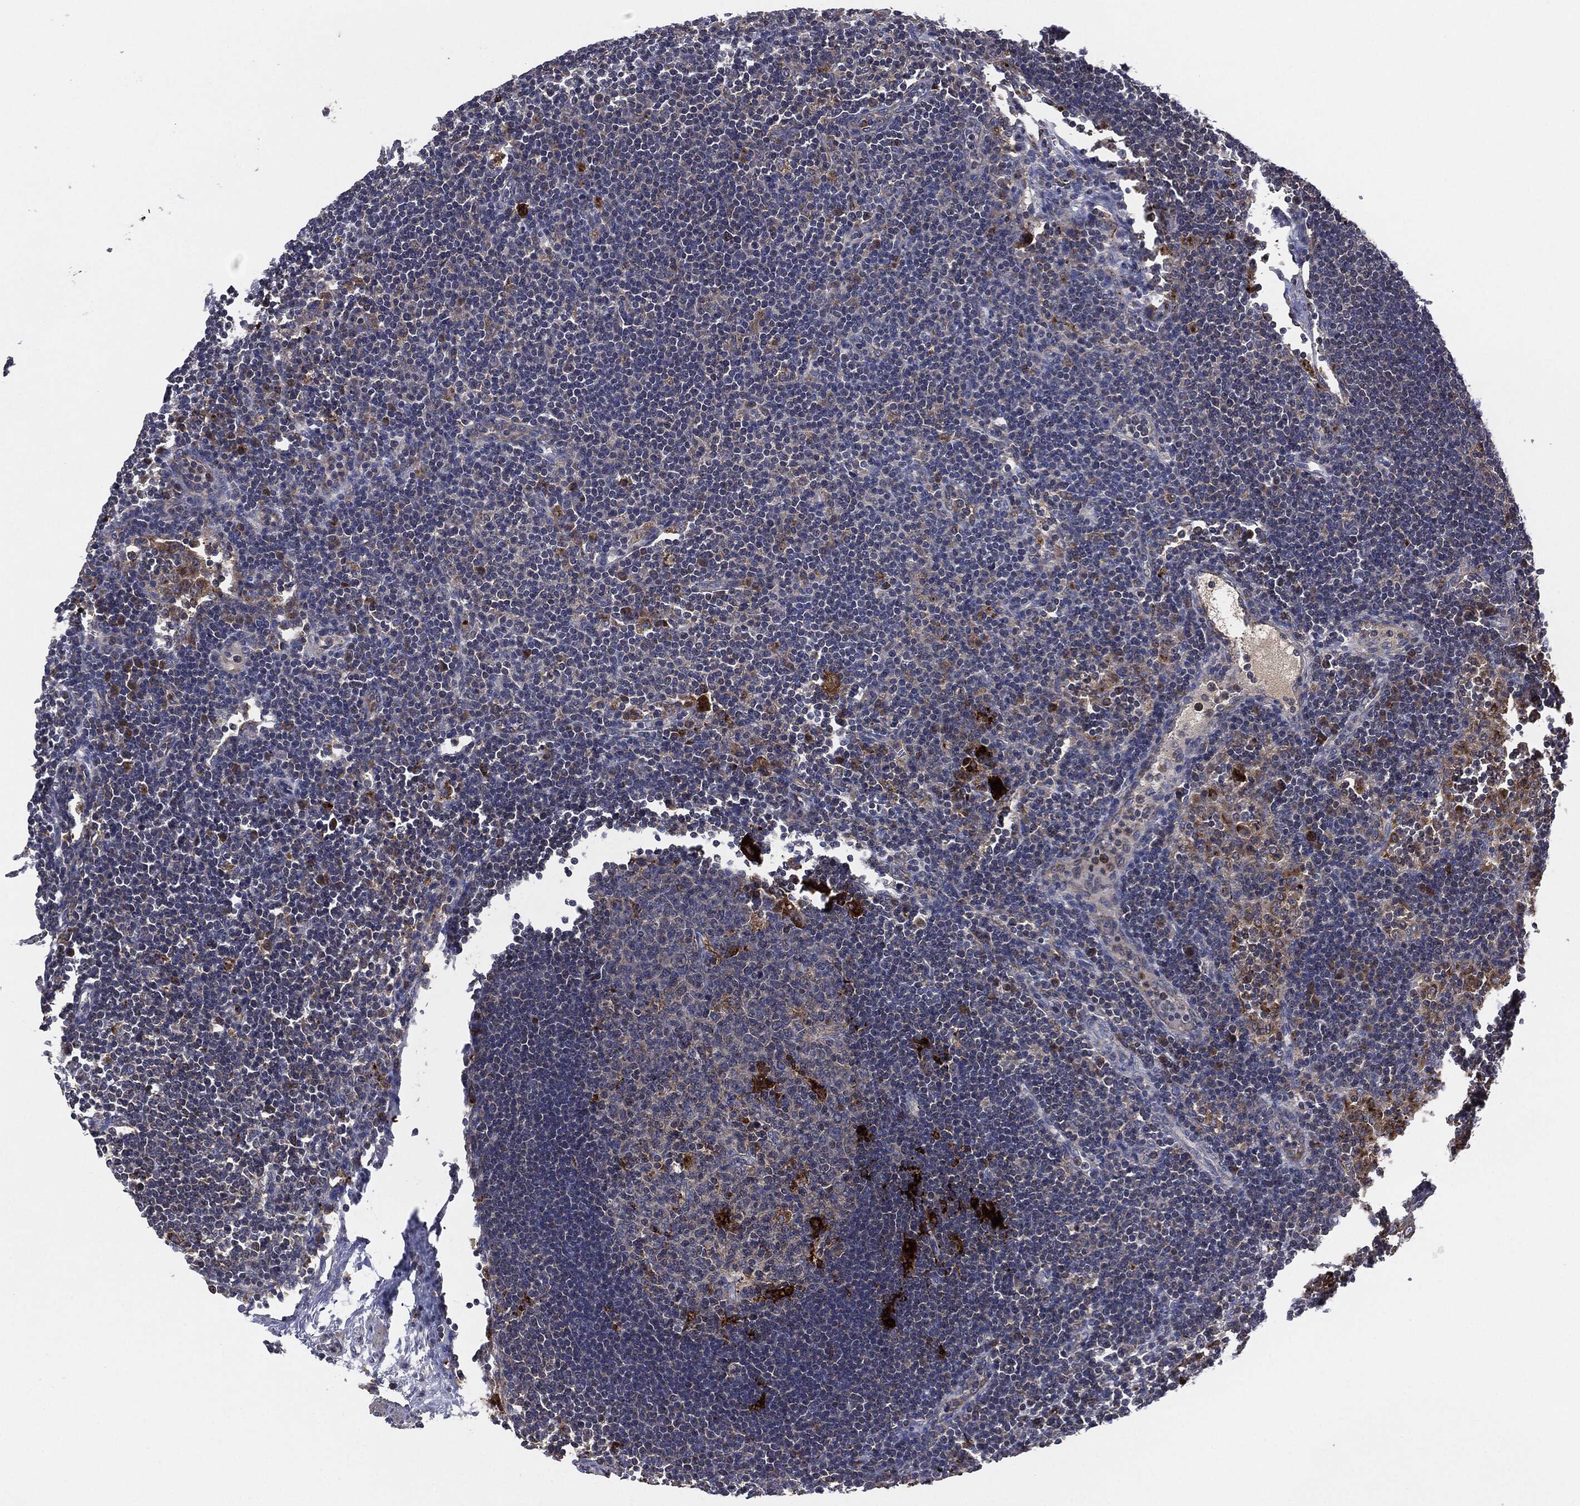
{"staining": {"intensity": "strong", "quantity": "<25%", "location": "cytoplasmic/membranous"}, "tissue": "lymph node", "cell_type": "Germinal center cells", "image_type": "normal", "snomed": [{"axis": "morphology", "description": "Normal tissue, NOS"}, {"axis": "topography", "description": "Lymph node"}], "caption": "An IHC image of benign tissue is shown. Protein staining in brown highlights strong cytoplasmic/membranous positivity in lymph node within germinal center cells.", "gene": "TMEM11", "patient": {"sex": "female", "age": 67}}